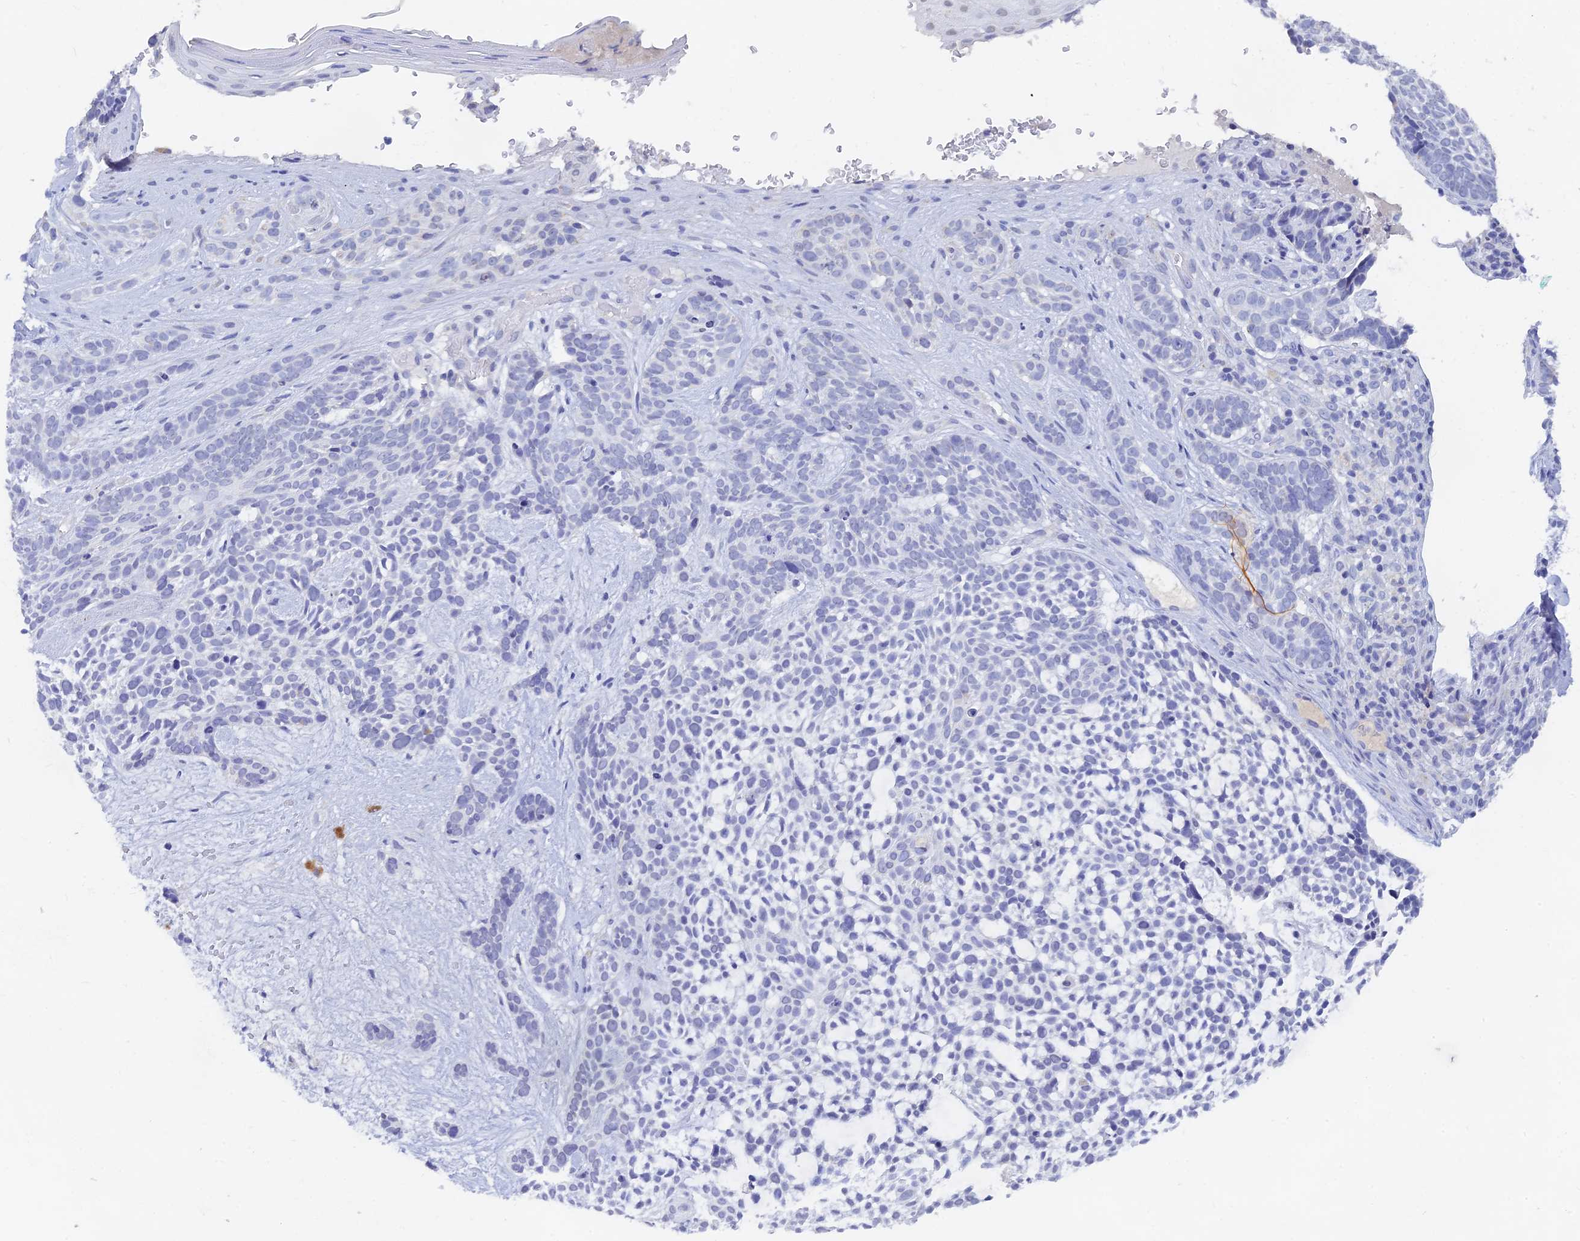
{"staining": {"intensity": "negative", "quantity": "none", "location": "none"}, "tissue": "skin cancer", "cell_type": "Tumor cells", "image_type": "cancer", "snomed": [{"axis": "morphology", "description": "Basal cell carcinoma"}, {"axis": "topography", "description": "Skin"}], "caption": "The photomicrograph exhibits no significant positivity in tumor cells of skin cancer (basal cell carcinoma).", "gene": "LRIF1", "patient": {"sex": "male", "age": 71}}